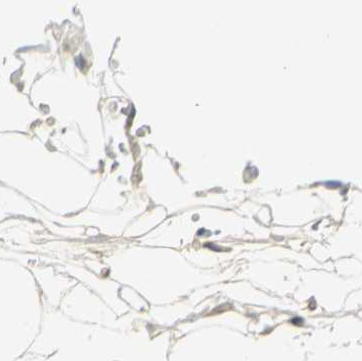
{"staining": {"intensity": "negative", "quantity": "none", "location": "none"}, "tissue": "breast", "cell_type": "Adipocytes", "image_type": "normal", "snomed": [{"axis": "morphology", "description": "Normal tissue, NOS"}, {"axis": "topography", "description": "Breast"}], "caption": "Immunohistochemistry (IHC) of benign breast shows no positivity in adipocytes.", "gene": "CDC34", "patient": {"sex": "female", "age": 75}}